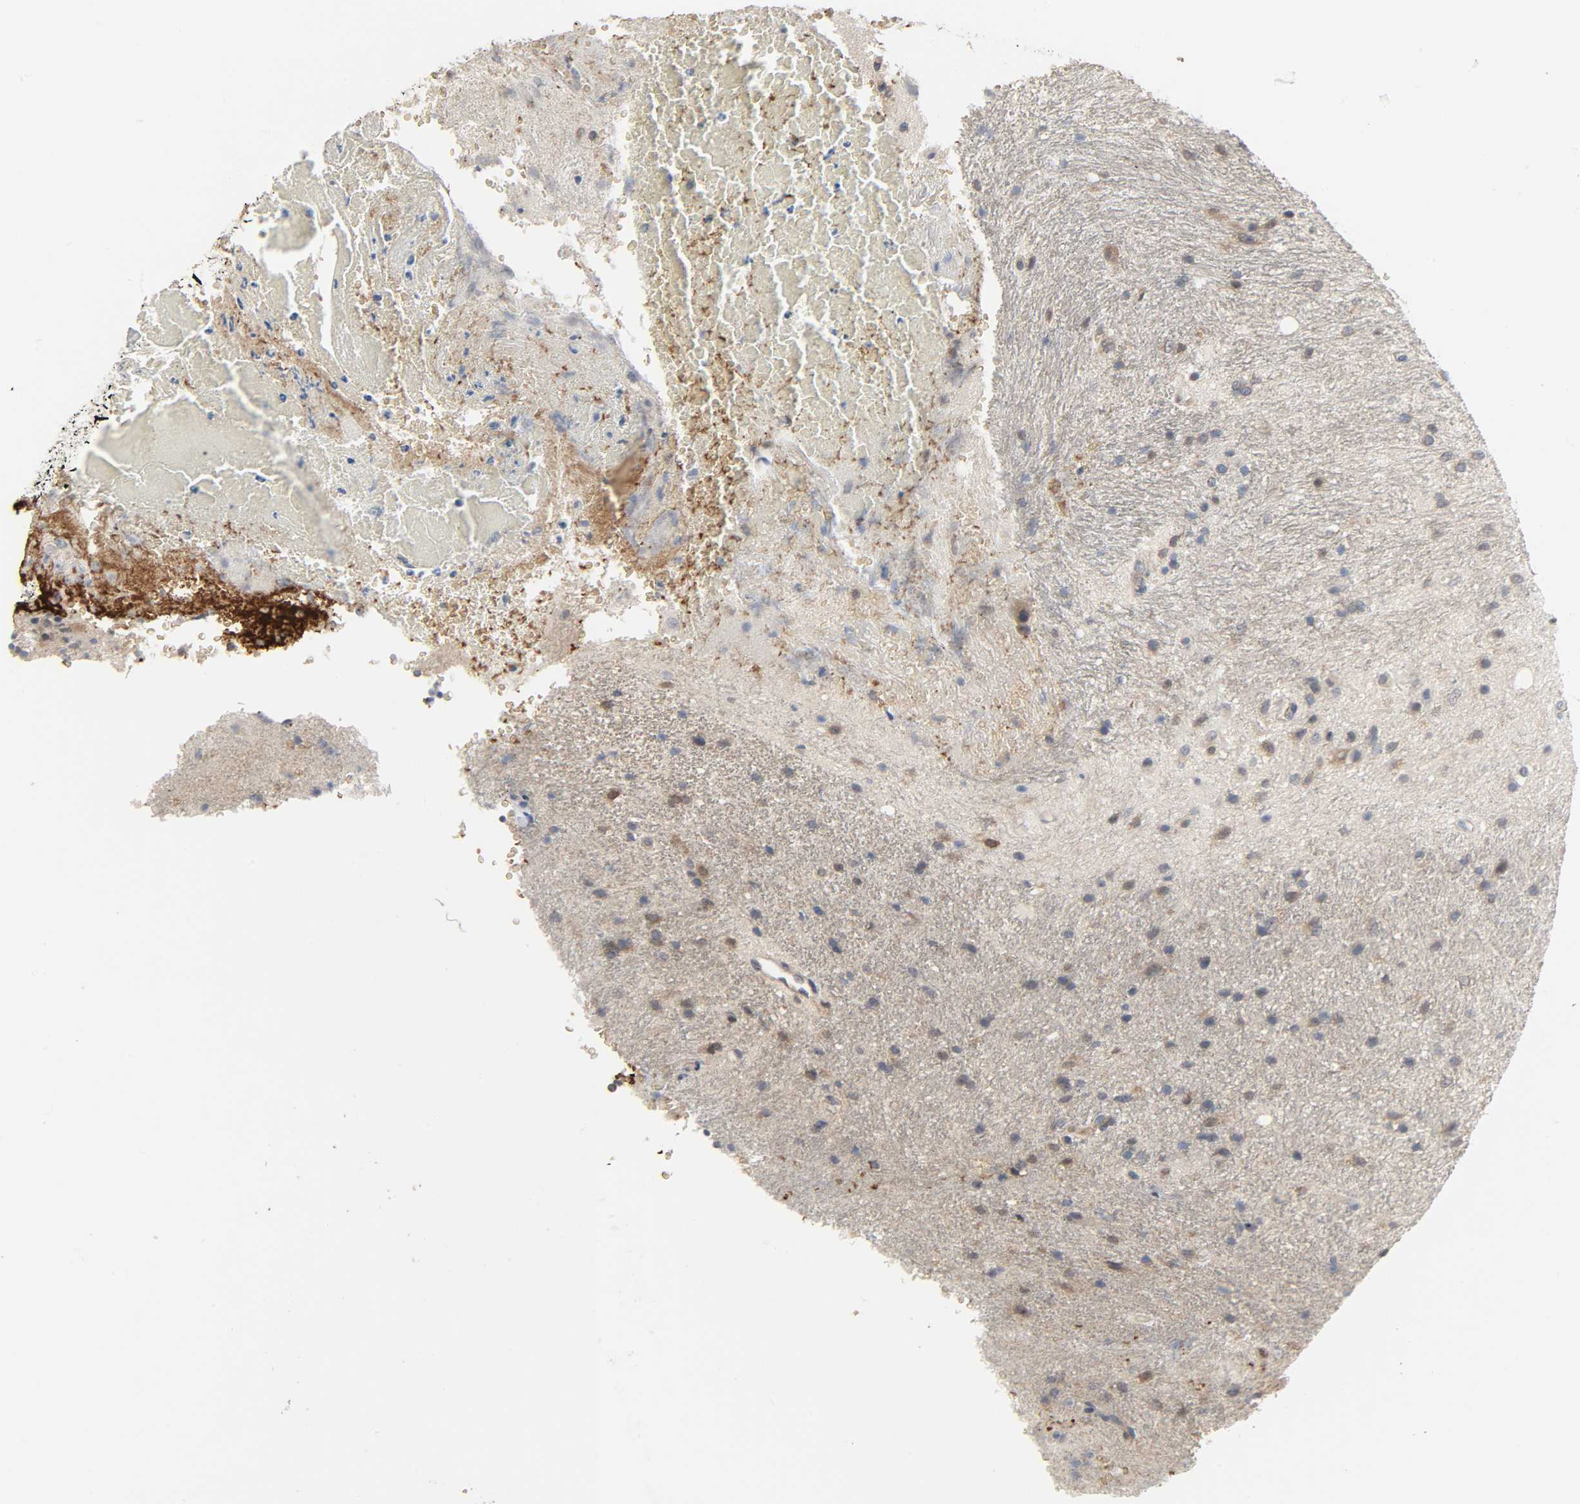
{"staining": {"intensity": "moderate", "quantity": ">75%", "location": "cytoplasmic/membranous"}, "tissue": "glioma", "cell_type": "Tumor cells", "image_type": "cancer", "snomed": [{"axis": "morphology", "description": "Normal tissue, NOS"}, {"axis": "morphology", "description": "Glioma, malignant, High grade"}, {"axis": "topography", "description": "Cerebral cortex"}], "caption": "Brown immunohistochemical staining in human high-grade glioma (malignant) shows moderate cytoplasmic/membranous staining in approximately >75% of tumor cells.", "gene": "PLEKHA2", "patient": {"sex": "male", "age": 56}}